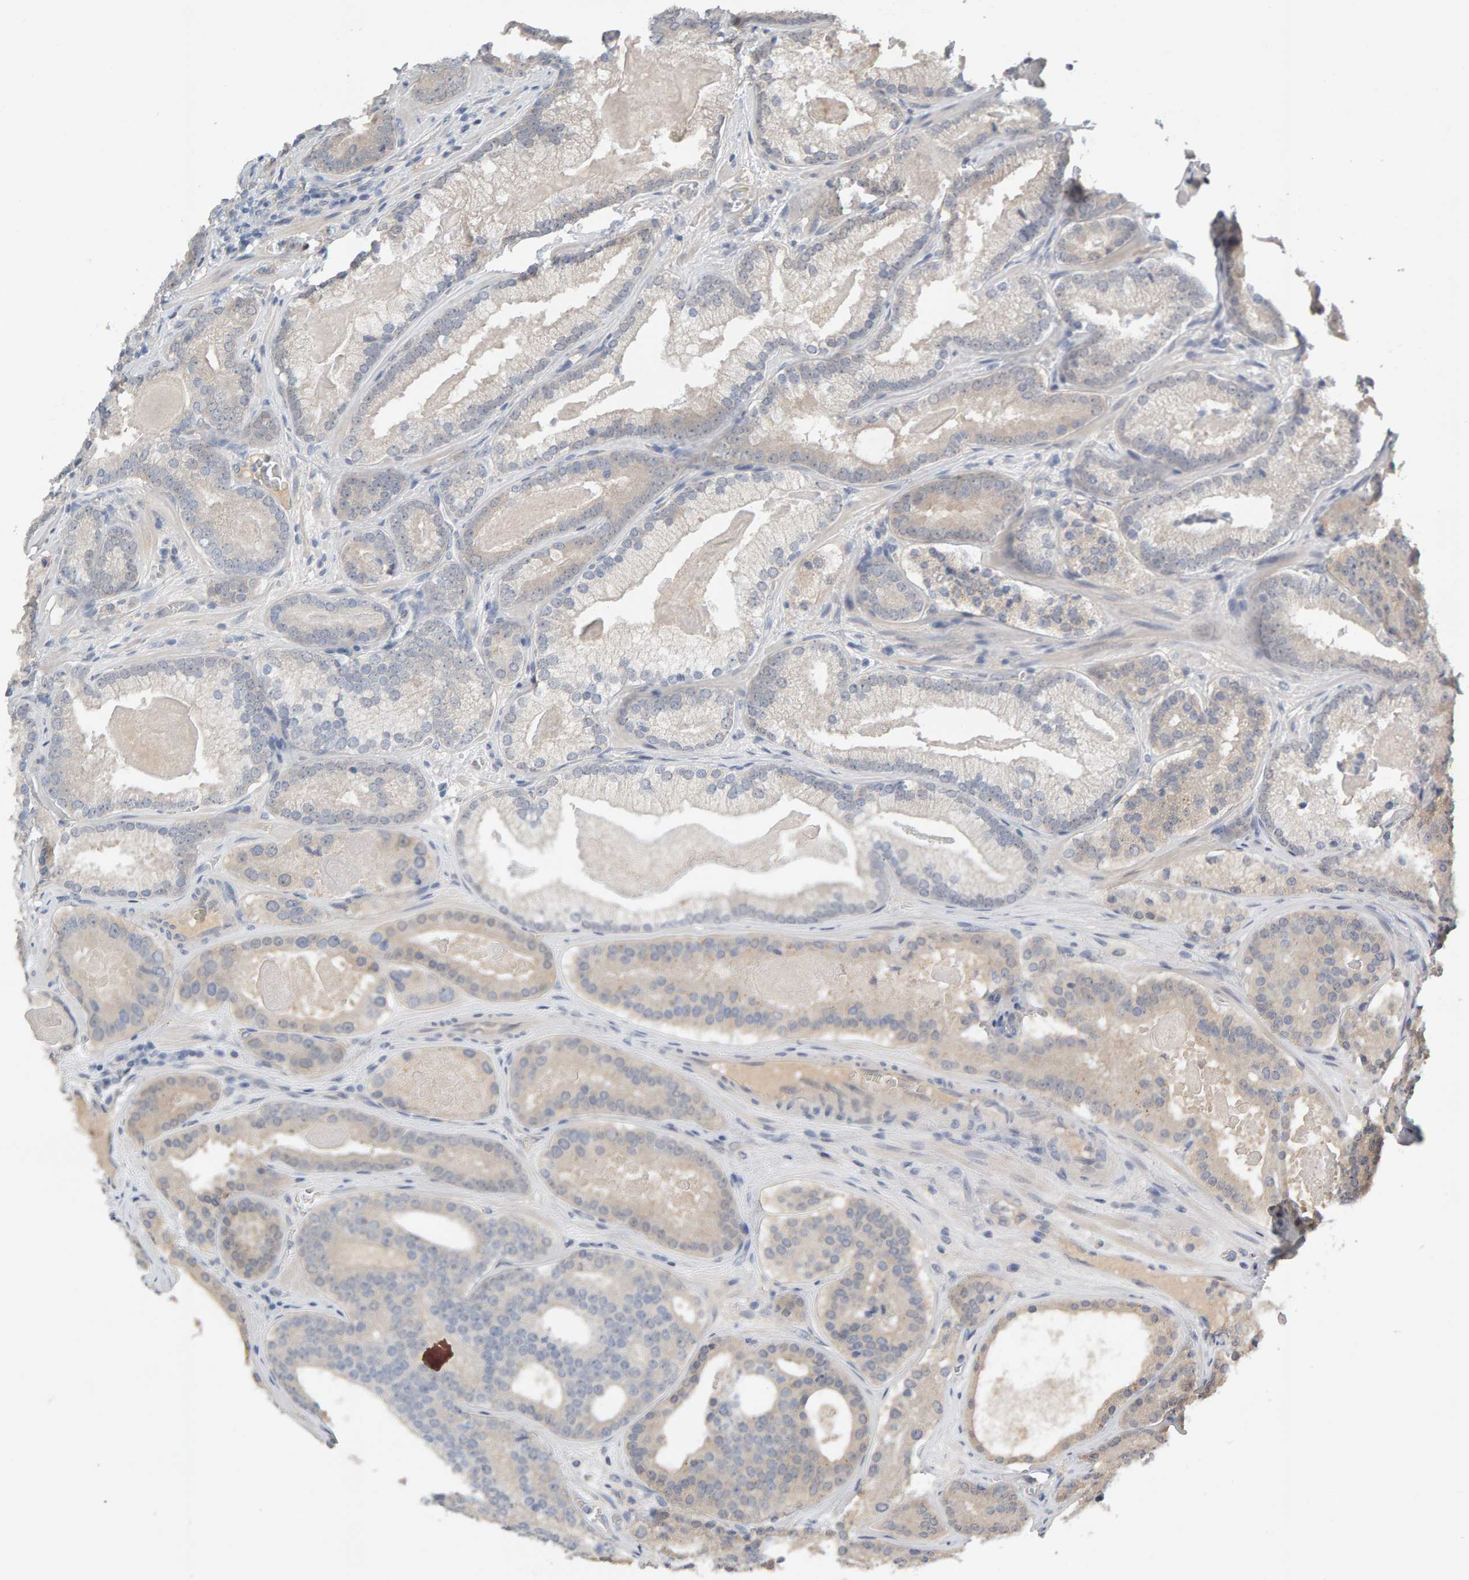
{"staining": {"intensity": "negative", "quantity": "none", "location": "none"}, "tissue": "prostate cancer", "cell_type": "Tumor cells", "image_type": "cancer", "snomed": [{"axis": "morphology", "description": "Adenocarcinoma, High grade"}, {"axis": "topography", "description": "Prostate"}], "caption": "Immunohistochemistry (IHC) photomicrograph of neoplastic tissue: human prostate cancer (adenocarcinoma (high-grade)) stained with DAB (3,3'-diaminobenzidine) demonstrates no significant protein expression in tumor cells.", "gene": "GFUS", "patient": {"sex": "male", "age": 60}}